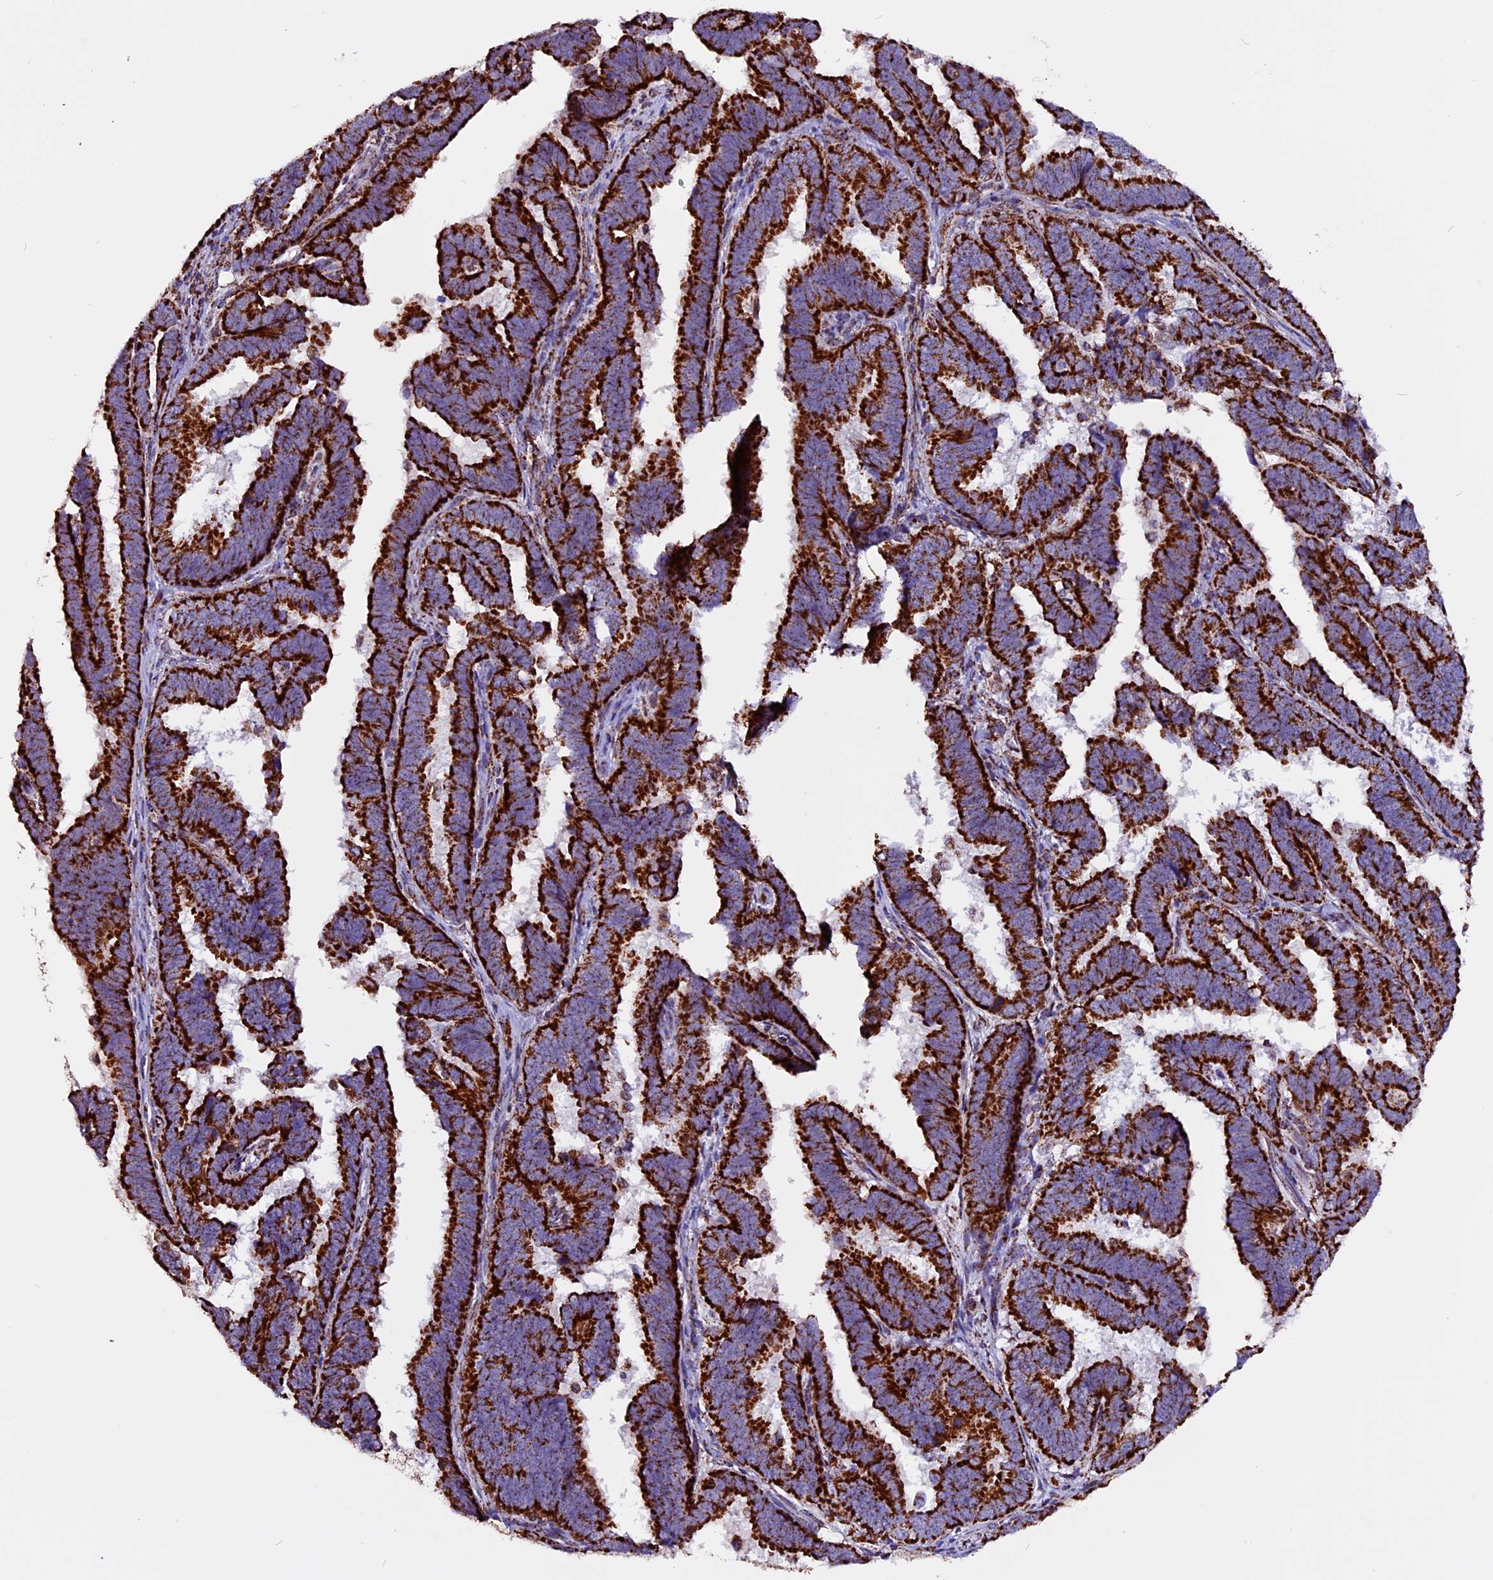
{"staining": {"intensity": "strong", "quantity": ">75%", "location": "cytoplasmic/membranous"}, "tissue": "endometrial cancer", "cell_type": "Tumor cells", "image_type": "cancer", "snomed": [{"axis": "morphology", "description": "Adenocarcinoma, NOS"}, {"axis": "topography", "description": "Endometrium"}], "caption": "Immunohistochemistry (IHC) photomicrograph of human adenocarcinoma (endometrial) stained for a protein (brown), which displays high levels of strong cytoplasmic/membranous staining in about >75% of tumor cells.", "gene": "CX3CL1", "patient": {"sex": "female", "age": 75}}